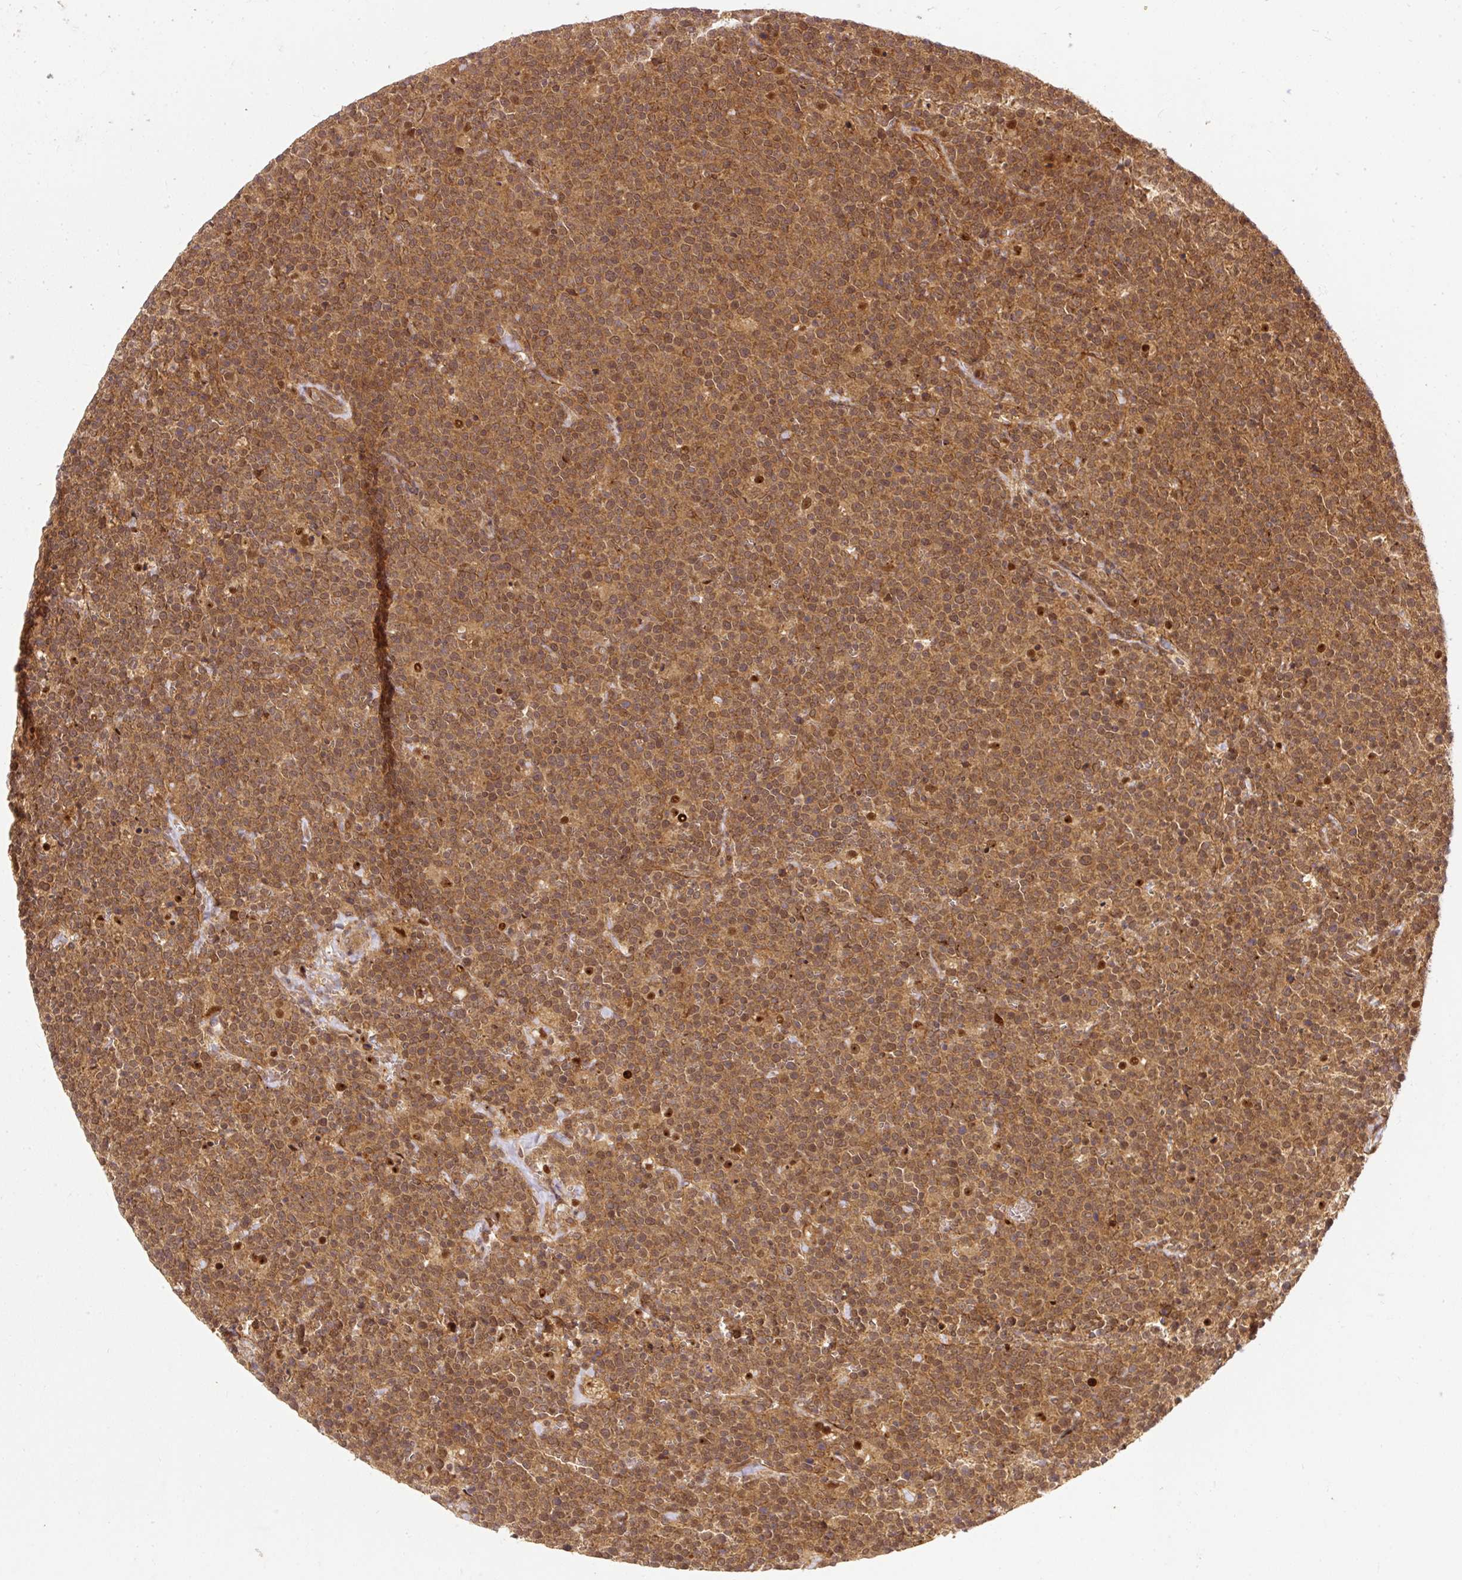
{"staining": {"intensity": "moderate", "quantity": ">75%", "location": "cytoplasmic/membranous,nuclear"}, "tissue": "lymphoma", "cell_type": "Tumor cells", "image_type": "cancer", "snomed": [{"axis": "morphology", "description": "Malignant lymphoma, non-Hodgkin's type, High grade"}, {"axis": "topography", "description": "Lymph node"}], "caption": "DAB immunohistochemical staining of high-grade malignant lymphoma, non-Hodgkin's type demonstrates moderate cytoplasmic/membranous and nuclear protein expression in approximately >75% of tumor cells.", "gene": "PSMD1", "patient": {"sex": "male", "age": 61}}